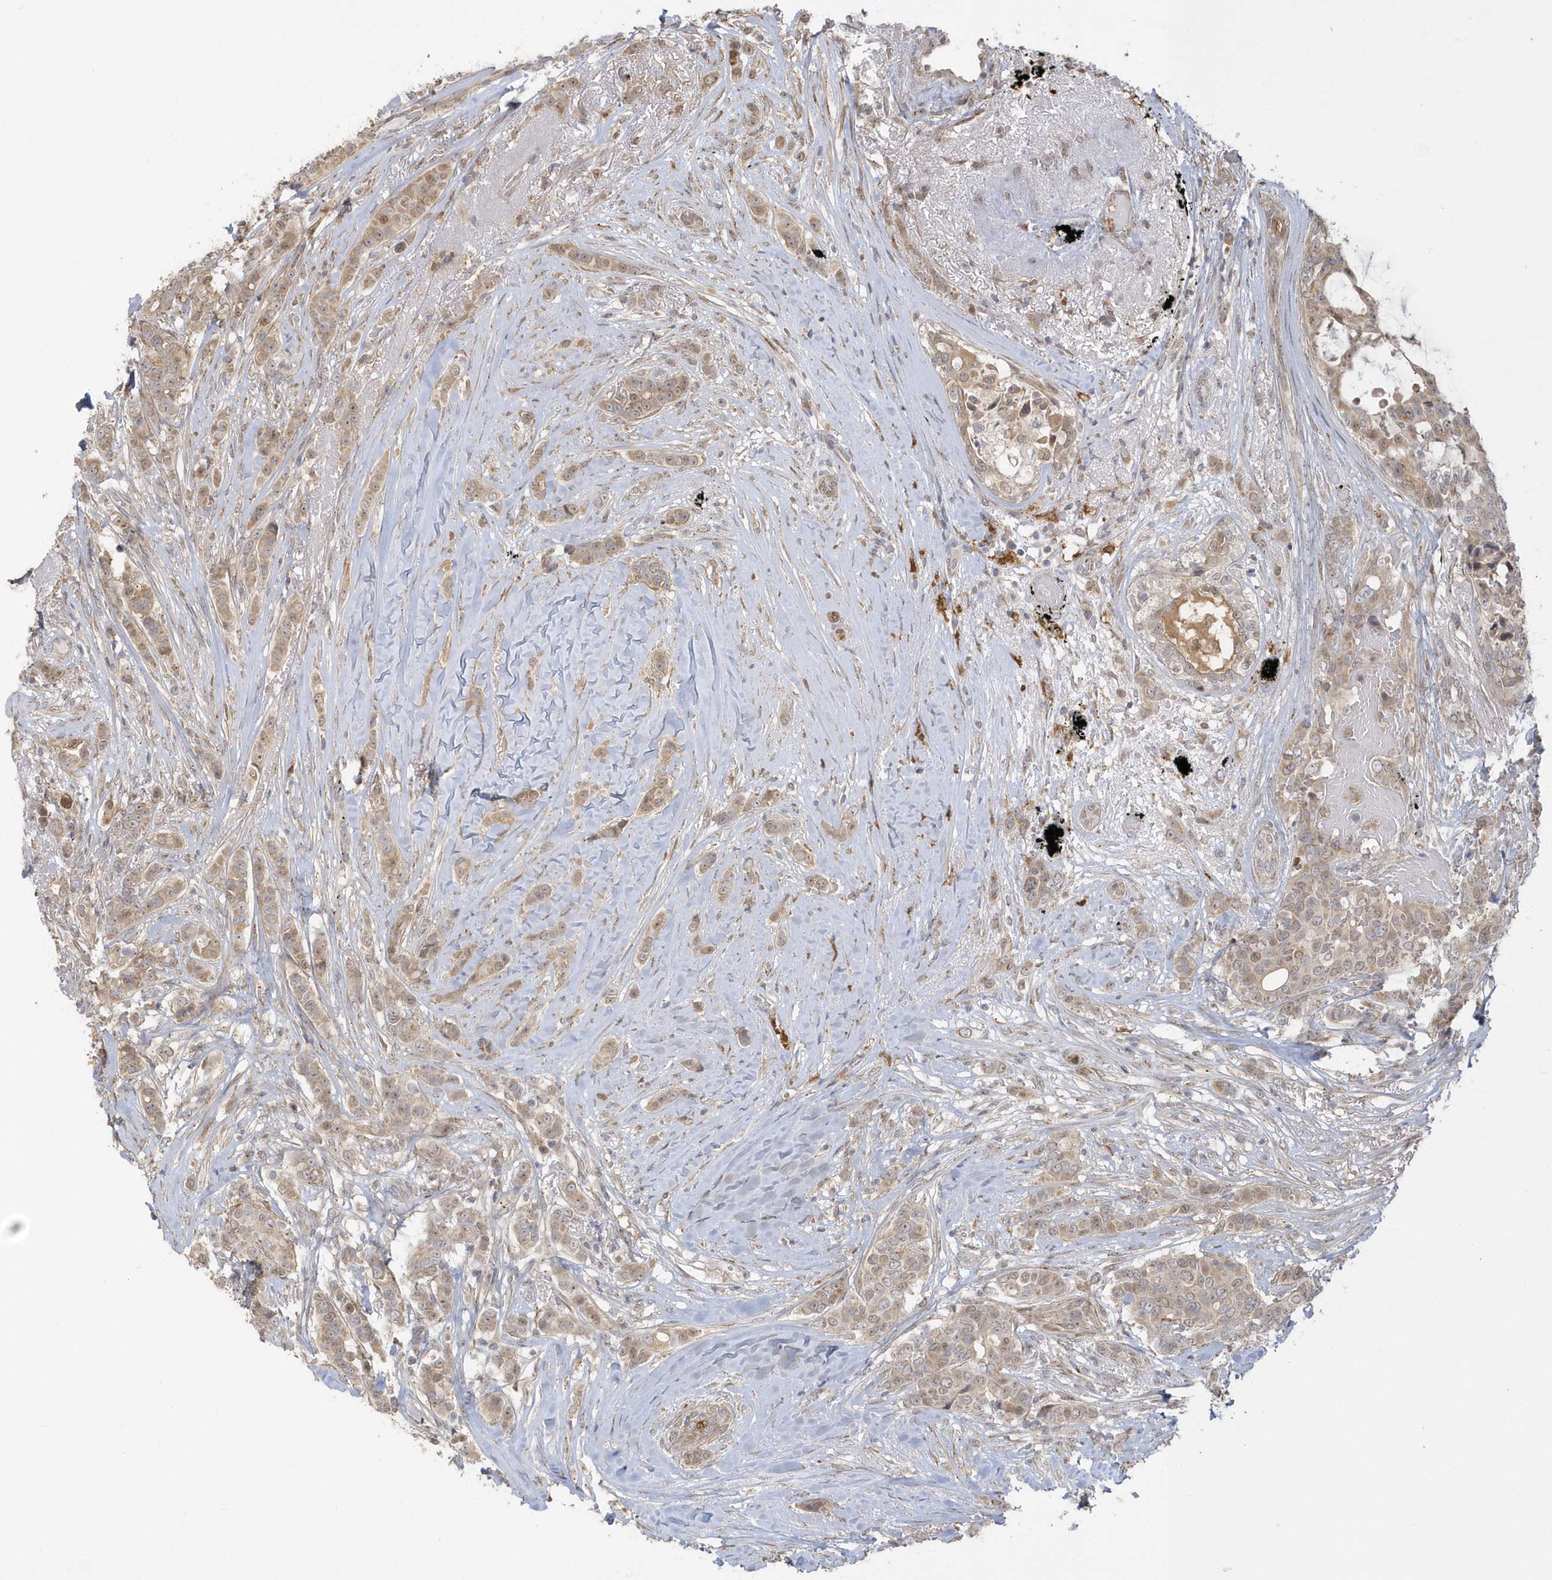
{"staining": {"intensity": "moderate", "quantity": ">75%", "location": "cytoplasmic/membranous"}, "tissue": "breast cancer", "cell_type": "Tumor cells", "image_type": "cancer", "snomed": [{"axis": "morphology", "description": "Lobular carcinoma"}, {"axis": "topography", "description": "Breast"}], "caption": "Immunohistochemistry image of lobular carcinoma (breast) stained for a protein (brown), which reveals medium levels of moderate cytoplasmic/membranous staining in approximately >75% of tumor cells.", "gene": "NAF1", "patient": {"sex": "female", "age": 51}}